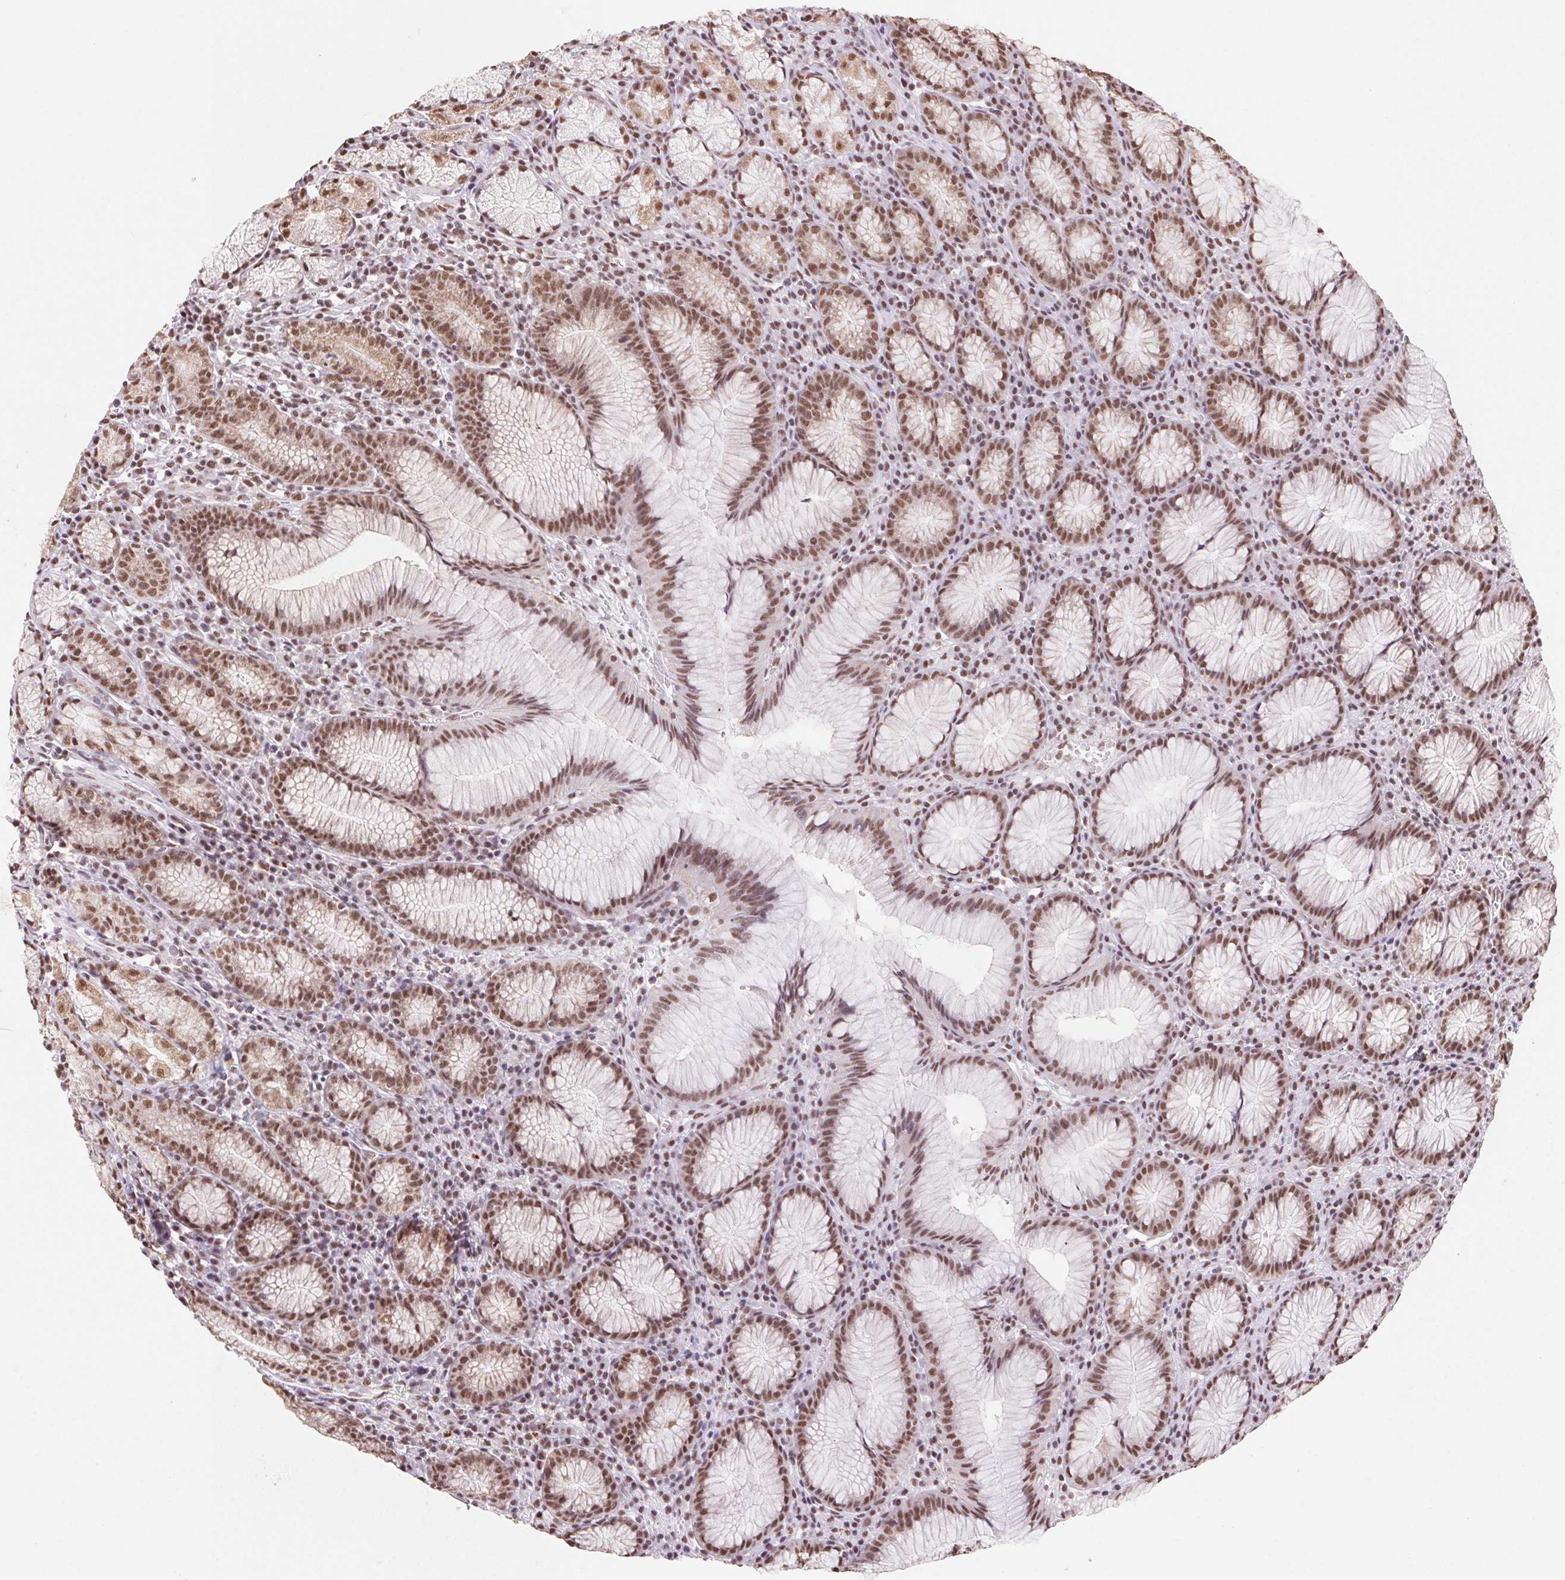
{"staining": {"intensity": "moderate", "quantity": ">75%", "location": "cytoplasmic/membranous,nuclear"}, "tissue": "stomach", "cell_type": "Glandular cells", "image_type": "normal", "snomed": [{"axis": "morphology", "description": "Normal tissue, NOS"}, {"axis": "topography", "description": "Stomach"}], "caption": "A high-resolution image shows IHC staining of benign stomach, which displays moderate cytoplasmic/membranous,nuclear staining in about >75% of glandular cells.", "gene": "SNRPG", "patient": {"sex": "male", "age": 55}}